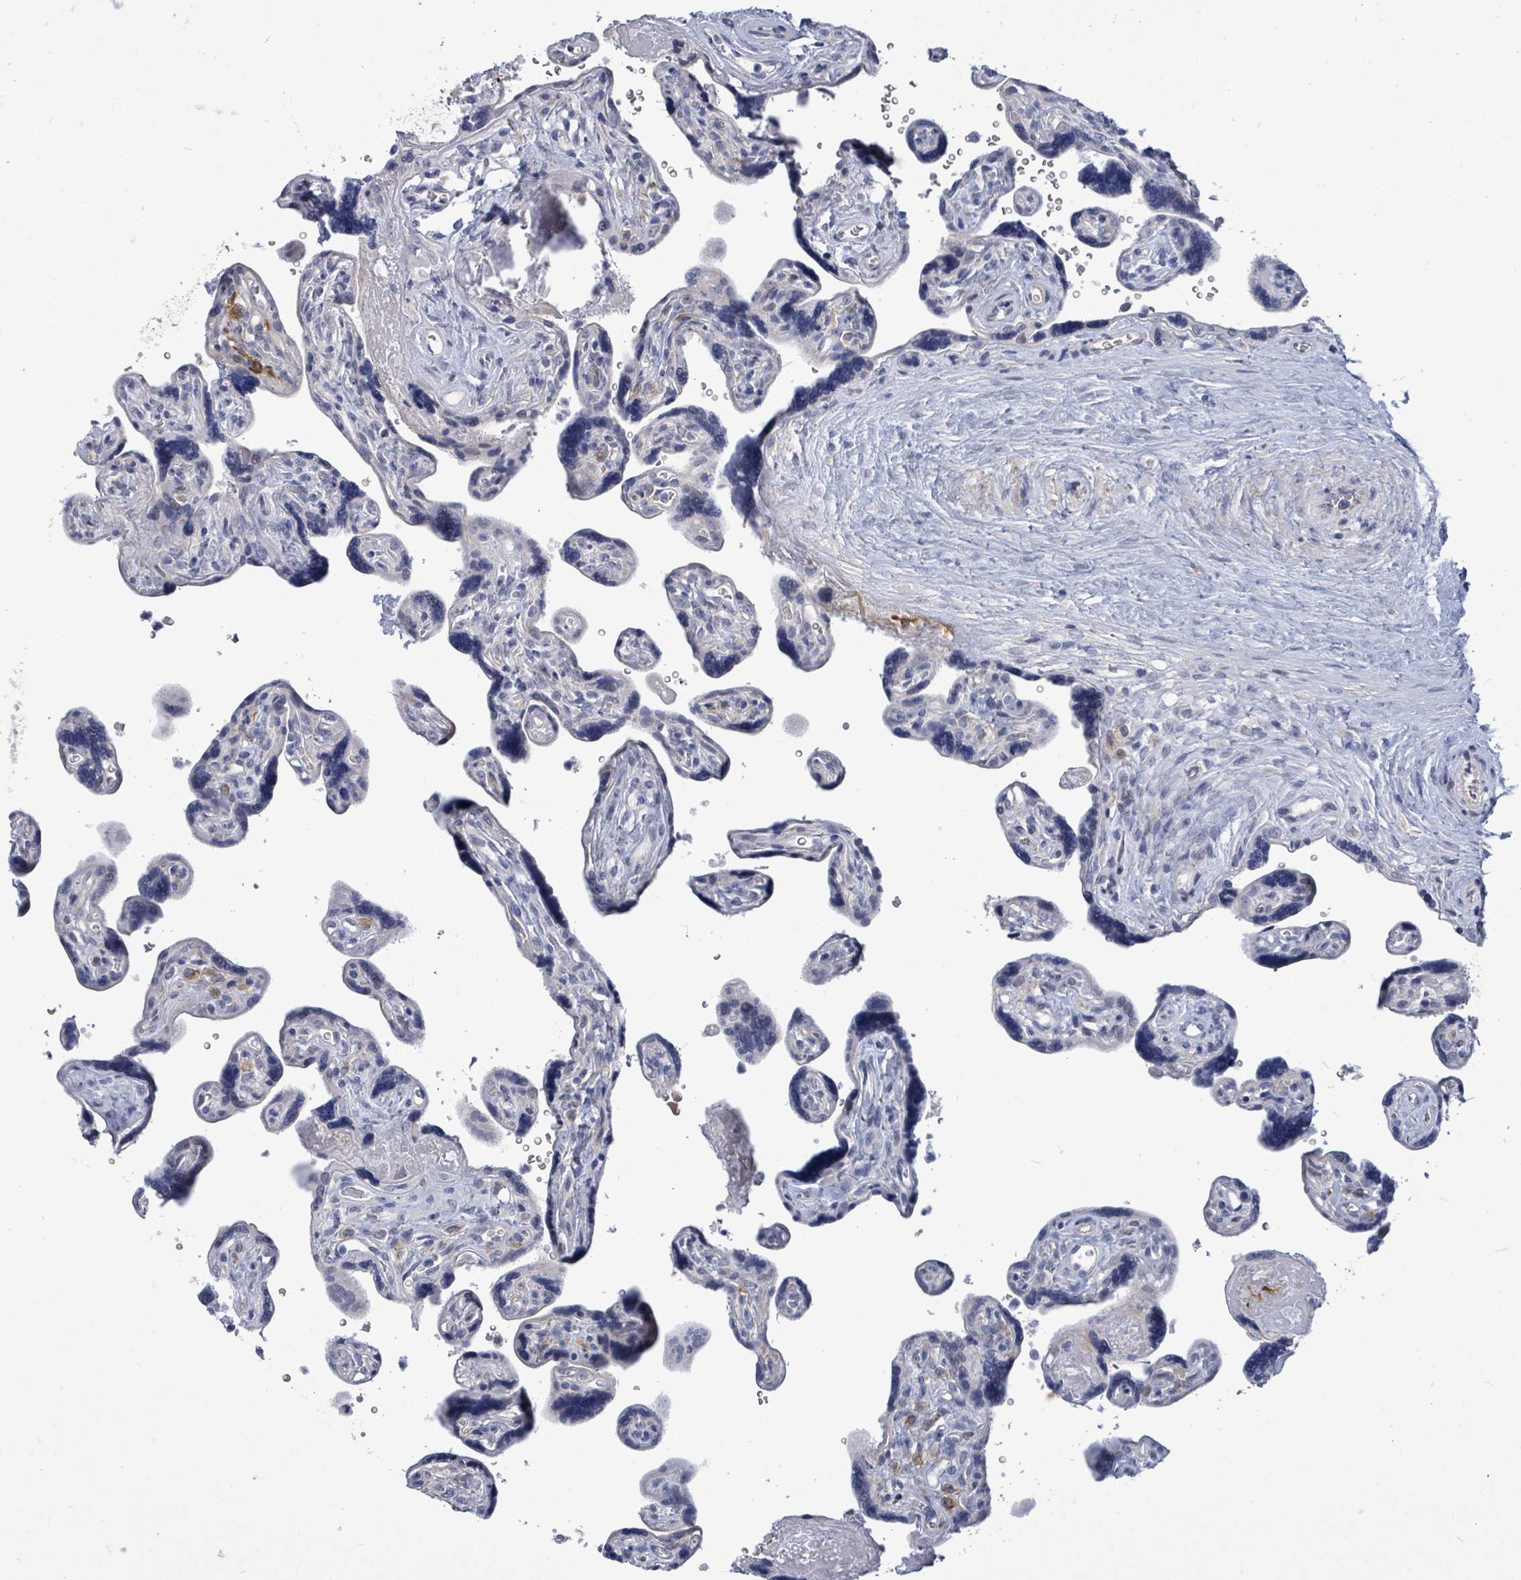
{"staining": {"intensity": "moderate", "quantity": "<25%", "location": "cytoplasmic/membranous"}, "tissue": "placenta", "cell_type": "Decidual cells", "image_type": "normal", "snomed": [{"axis": "morphology", "description": "Normal tissue, NOS"}, {"axis": "topography", "description": "Placenta"}], "caption": "The micrograph exhibits staining of unremarkable placenta, revealing moderate cytoplasmic/membranous protein staining (brown color) within decidual cells.", "gene": "CT45A10", "patient": {"sex": "female", "age": 39}}